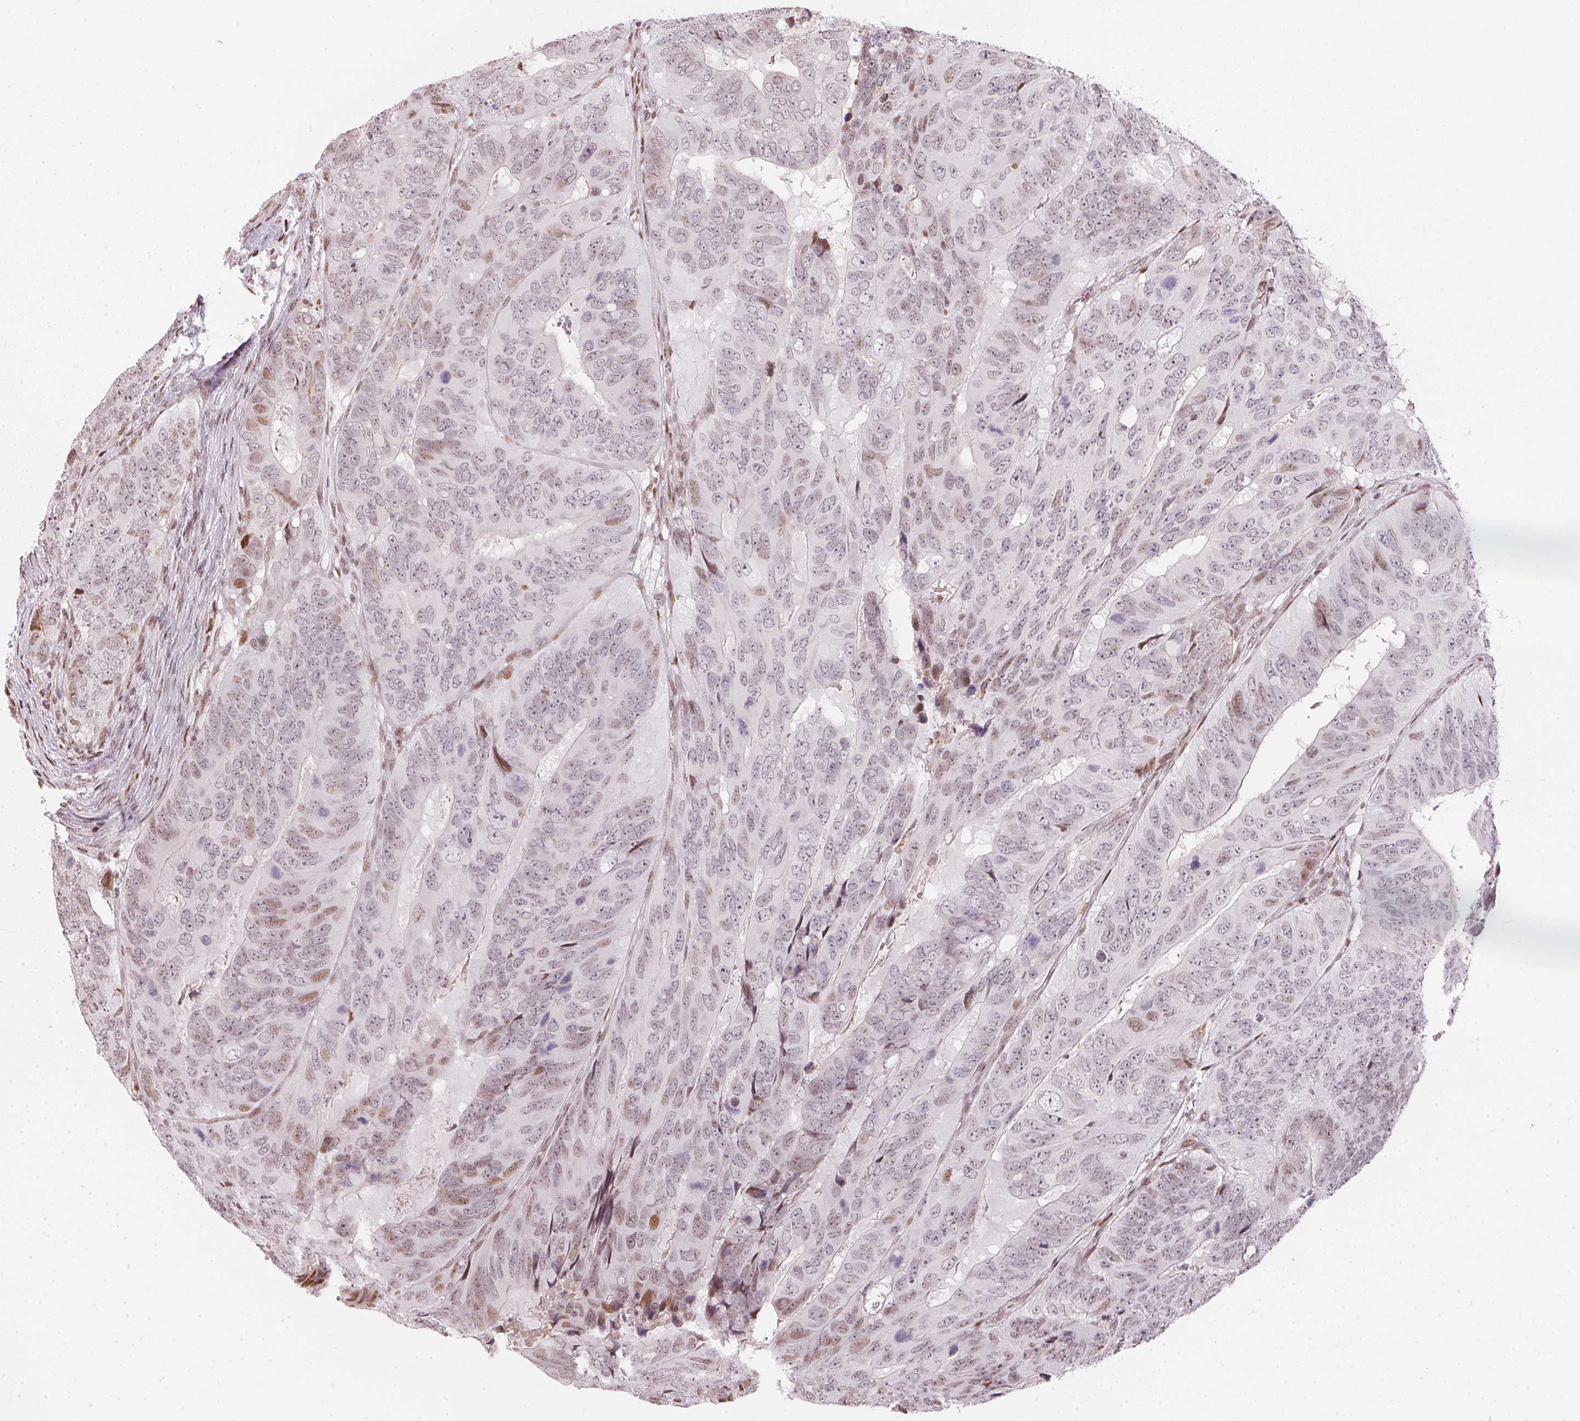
{"staining": {"intensity": "weak", "quantity": "25%-75%", "location": "nuclear"}, "tissue": "colorectal cancer", "cell_type": "Tumor cells", "image_type": "cancer", "snomed": [{"axis": "morphology", "description": "Adenocarcinoma, NOS"}, {"axis": "topography", "description": "Colon"}], "caption": "This is a micrograph of immunohistochemistry (IHC) staining of colorectal adenocarcinoma, which shows weak staining in the nuclear of tumor cells.", "gene": "KAT6A", "patient": {"sex": "male", "age": 79}}